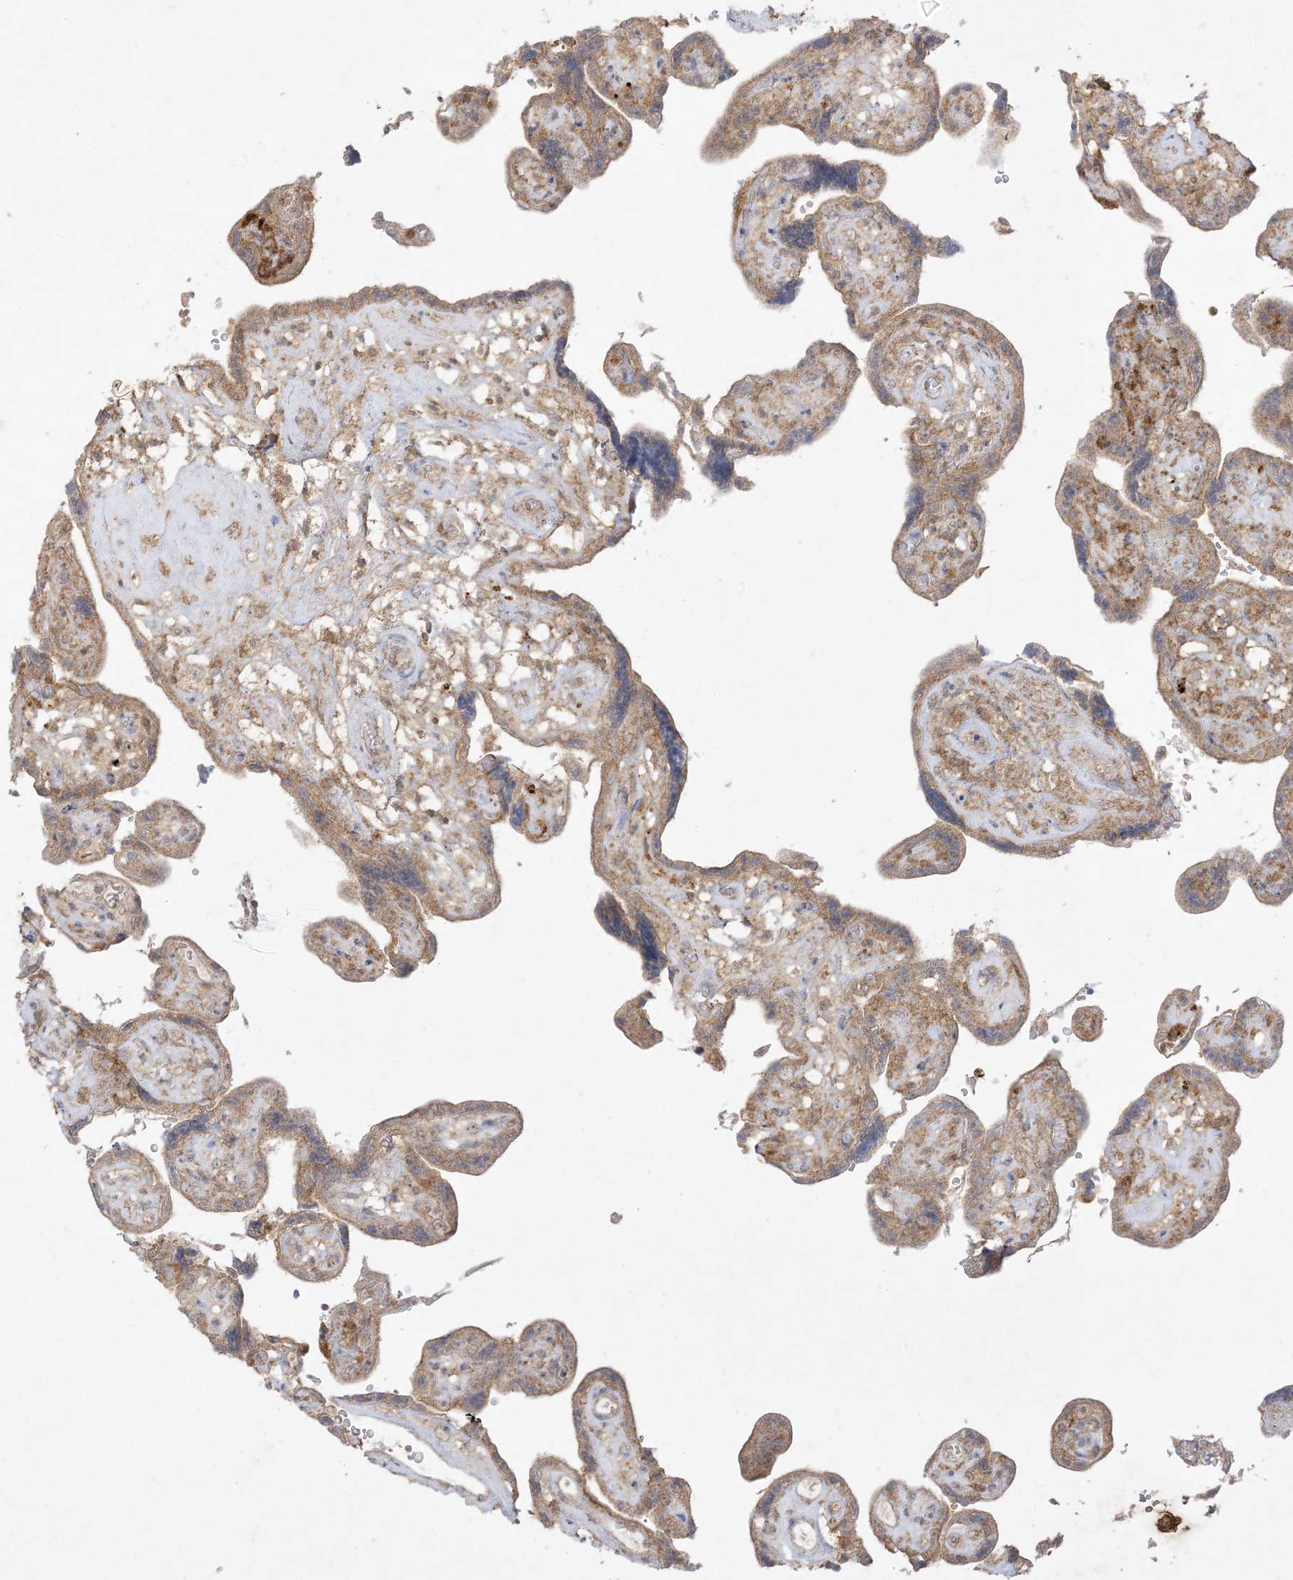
{"staining": {"intensity": "moderate", "quantity": ">75%", "location": "cytoplasmic/membranous"}, "tissue": "placenta", "cell_type": "Decidual cells", "image_type": "normal", "snomed": [{"axis": "morphology", "description": "Normal tissue, NOS"}, {"axis": "topography", "description": "Placenta"}], "caption": "High-magnification brightfield microscopy of normal placenta stained with DAB (brown) and counterstained with hematoxylin (blue). decidual cells exhibit moderate cytoplasmic/membranous staining is seen in about>75% of cells.", "gene": "UBE2C", "patient": {"sex": "female", "age": 30}}